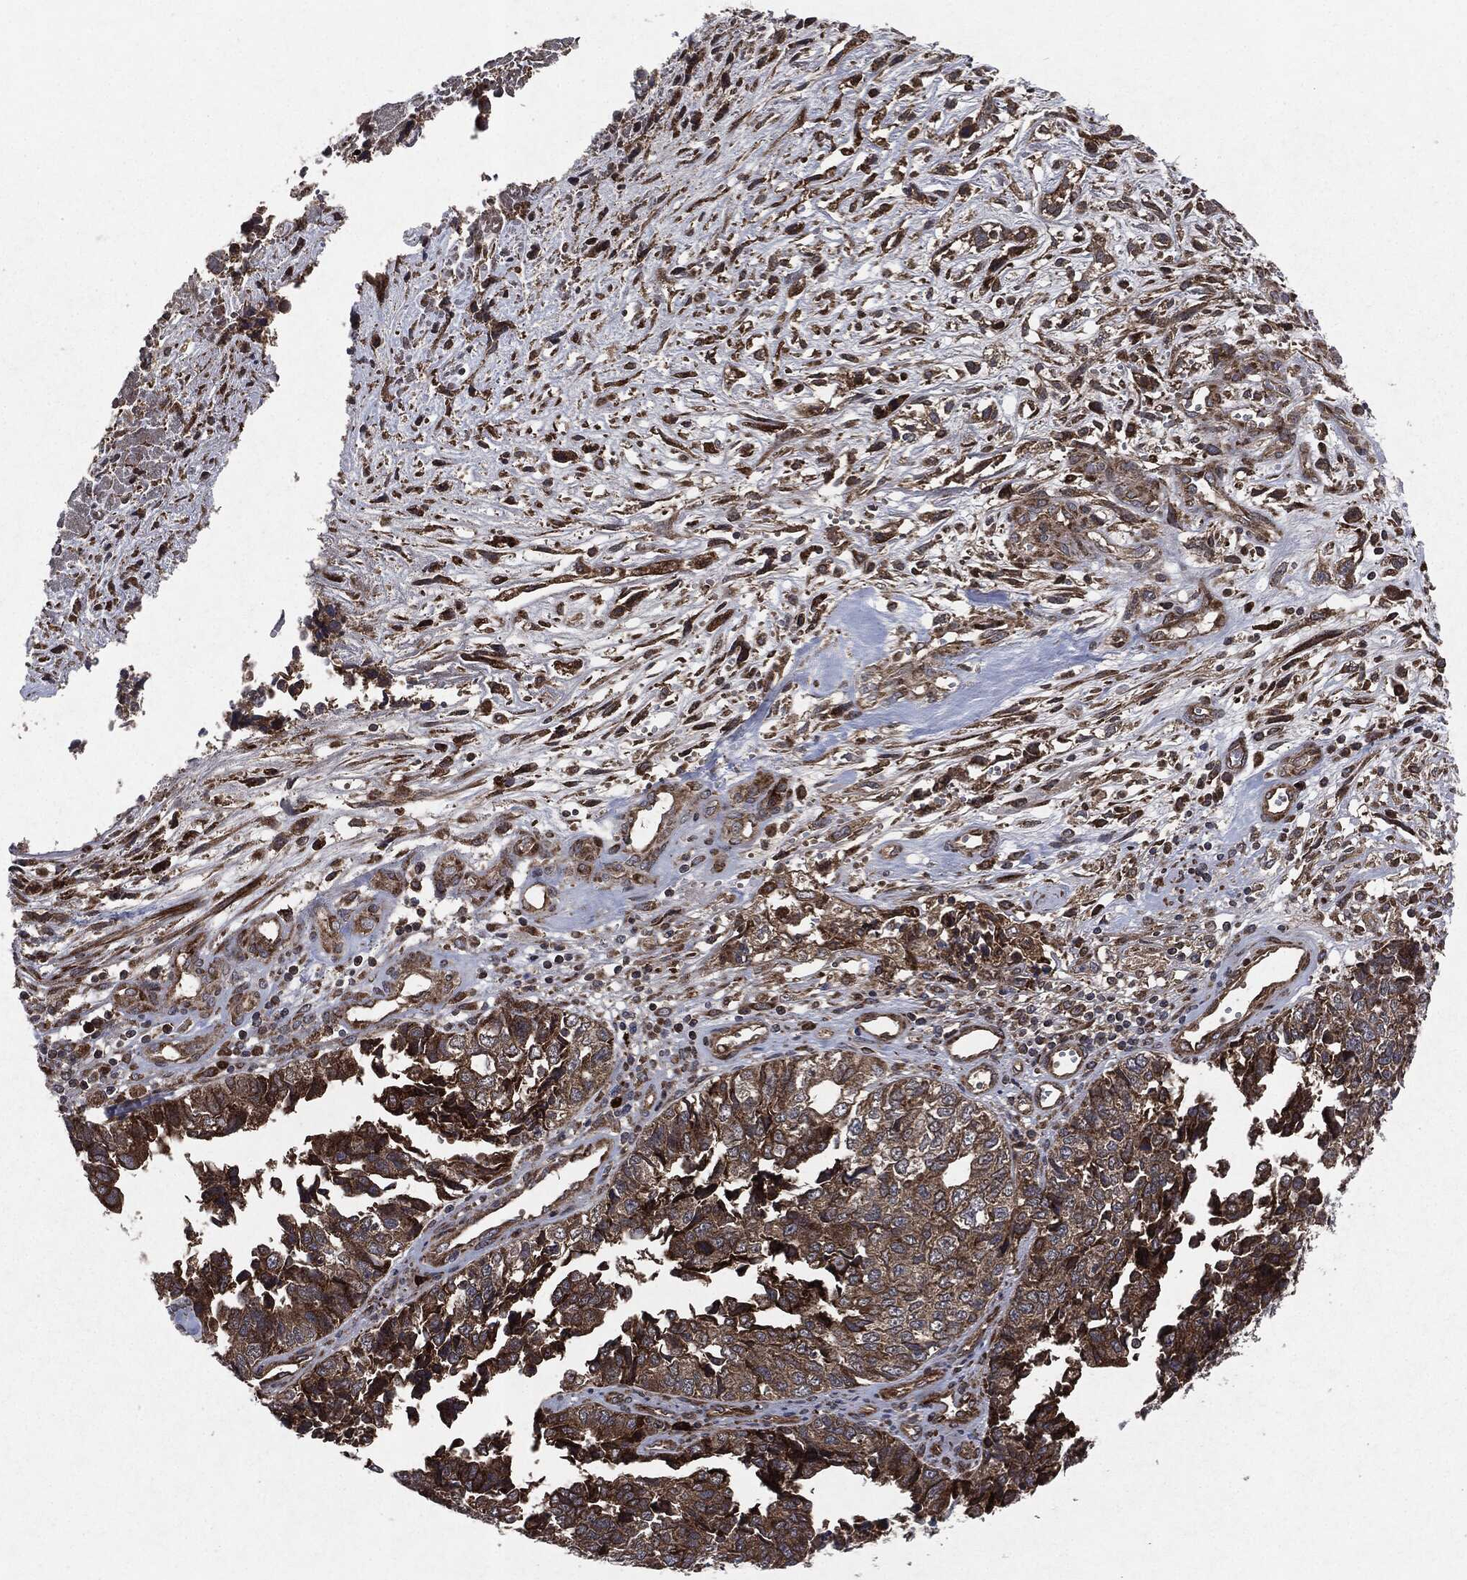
{"staining": {"intensity": "strong", "quantity": "25%-75%", "location": "cytoplasmic/membranous"}, "tissue": "cervical cancer", "cell_type": "Tumor cells", "image_type": "cancer", "snomed": [{"axis": "morphology", "description": "Squamous cell carcinoma, NOS"}, {"axis": "topography", "description": "Cervix"}], "caption": "Cervical squamous cell carcinoma tissue reveals strong cytoplasmic/membranous staining in approximately 25%-75% of tumor cells, visualized by immunohistochemistry. (DAB (3,3'-diaminobenzidine) = brown stain, brightfield microscopy at high magnification).", "gene": "RAF1", "patient": {"sex": "female", "age": 63}}